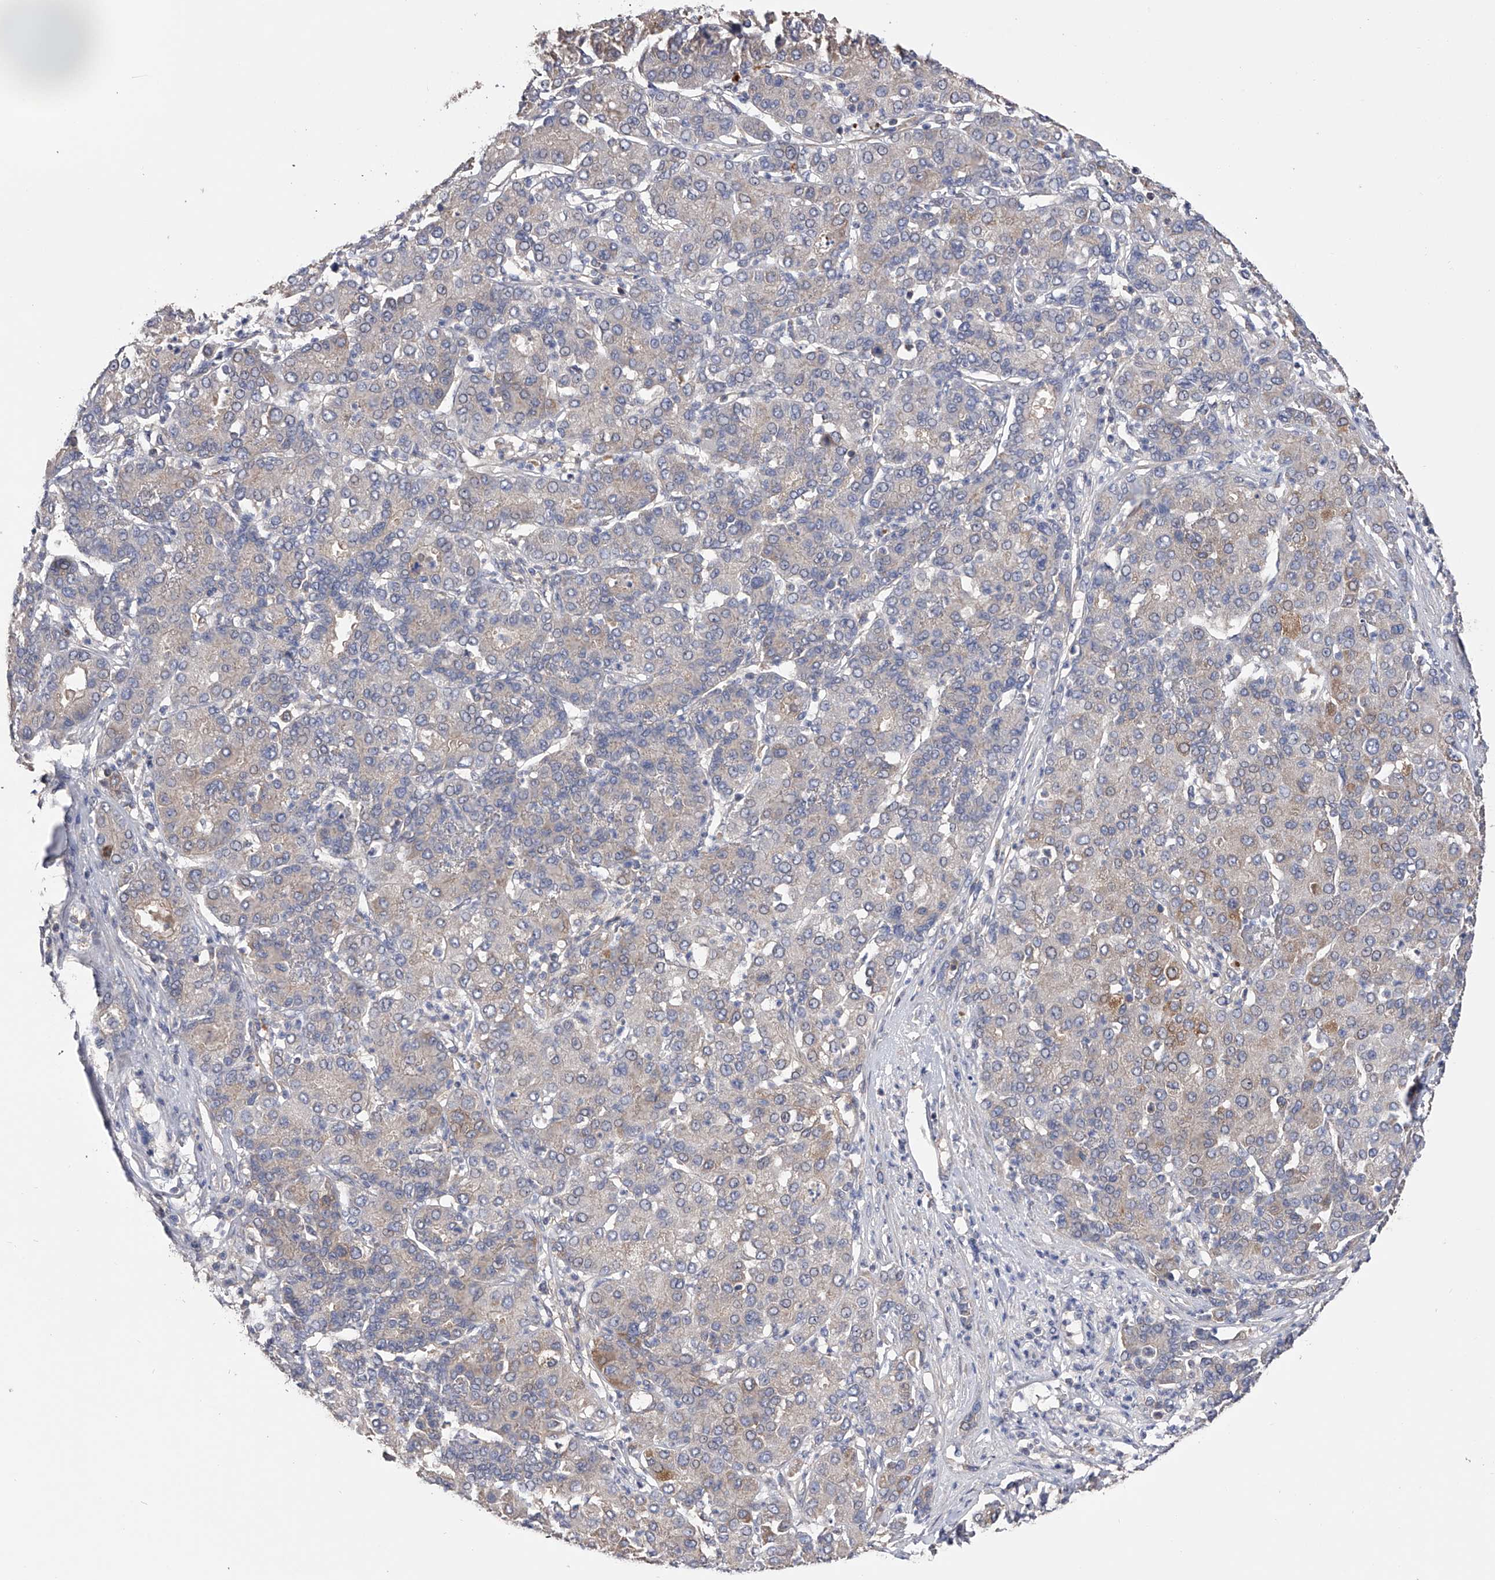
{"staining": {"intensity": "negative", "quantity": "none", "location": "none"}, "tissue": "liver cancer", "cell_type": "Tumor cells", "image_type": "cancer", "snomed": [{"axis": "morphology", "description": "Carcinoma, Hepatocellular, NOS"}, {"axis": "topography", "description": "Liver"}], "caption": "There is no significant positivity in tumor cells of liver cancer (hepatocellular carcinoma).", "gene": "CFAP298", "patient": {"sex": "male", "age": 65}}